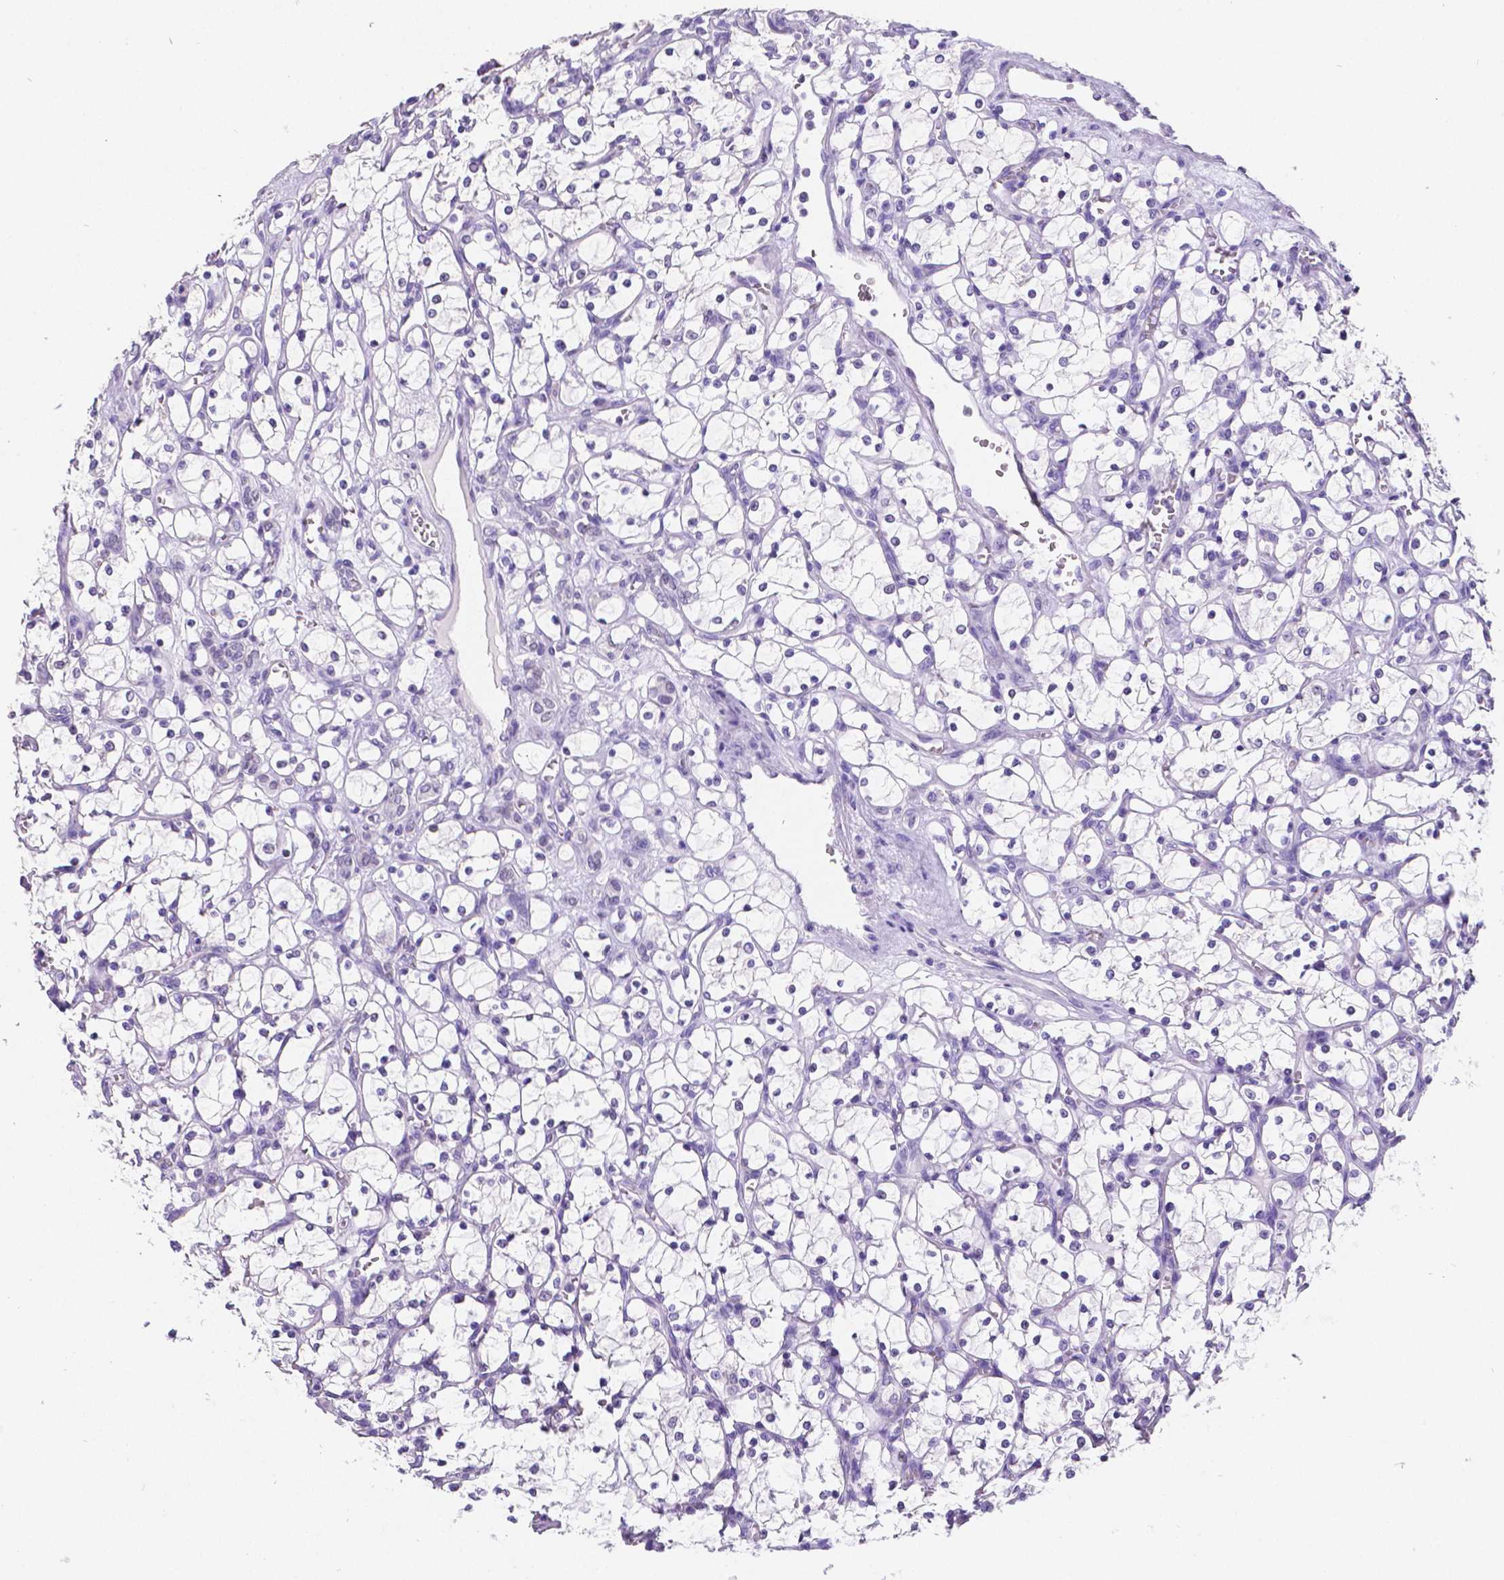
{"staining": {"intensity": "negative", "quantity": "none", "location": "none"}, "tissue": "renal cancer", "cell_type": "Tumor cells", "image_type": "cancer", "snomed": [{"axis": "morphology", "description": "Adenocarcinoma, NOS"}, {"axis": "topography", "description": "Kidney"}], "caption": "Protein analysis of renal adenocarcinoma shows no significant staining in tumor cells.", "gene": "SATB2", "patient": {"sex": "female", "age": 69}}